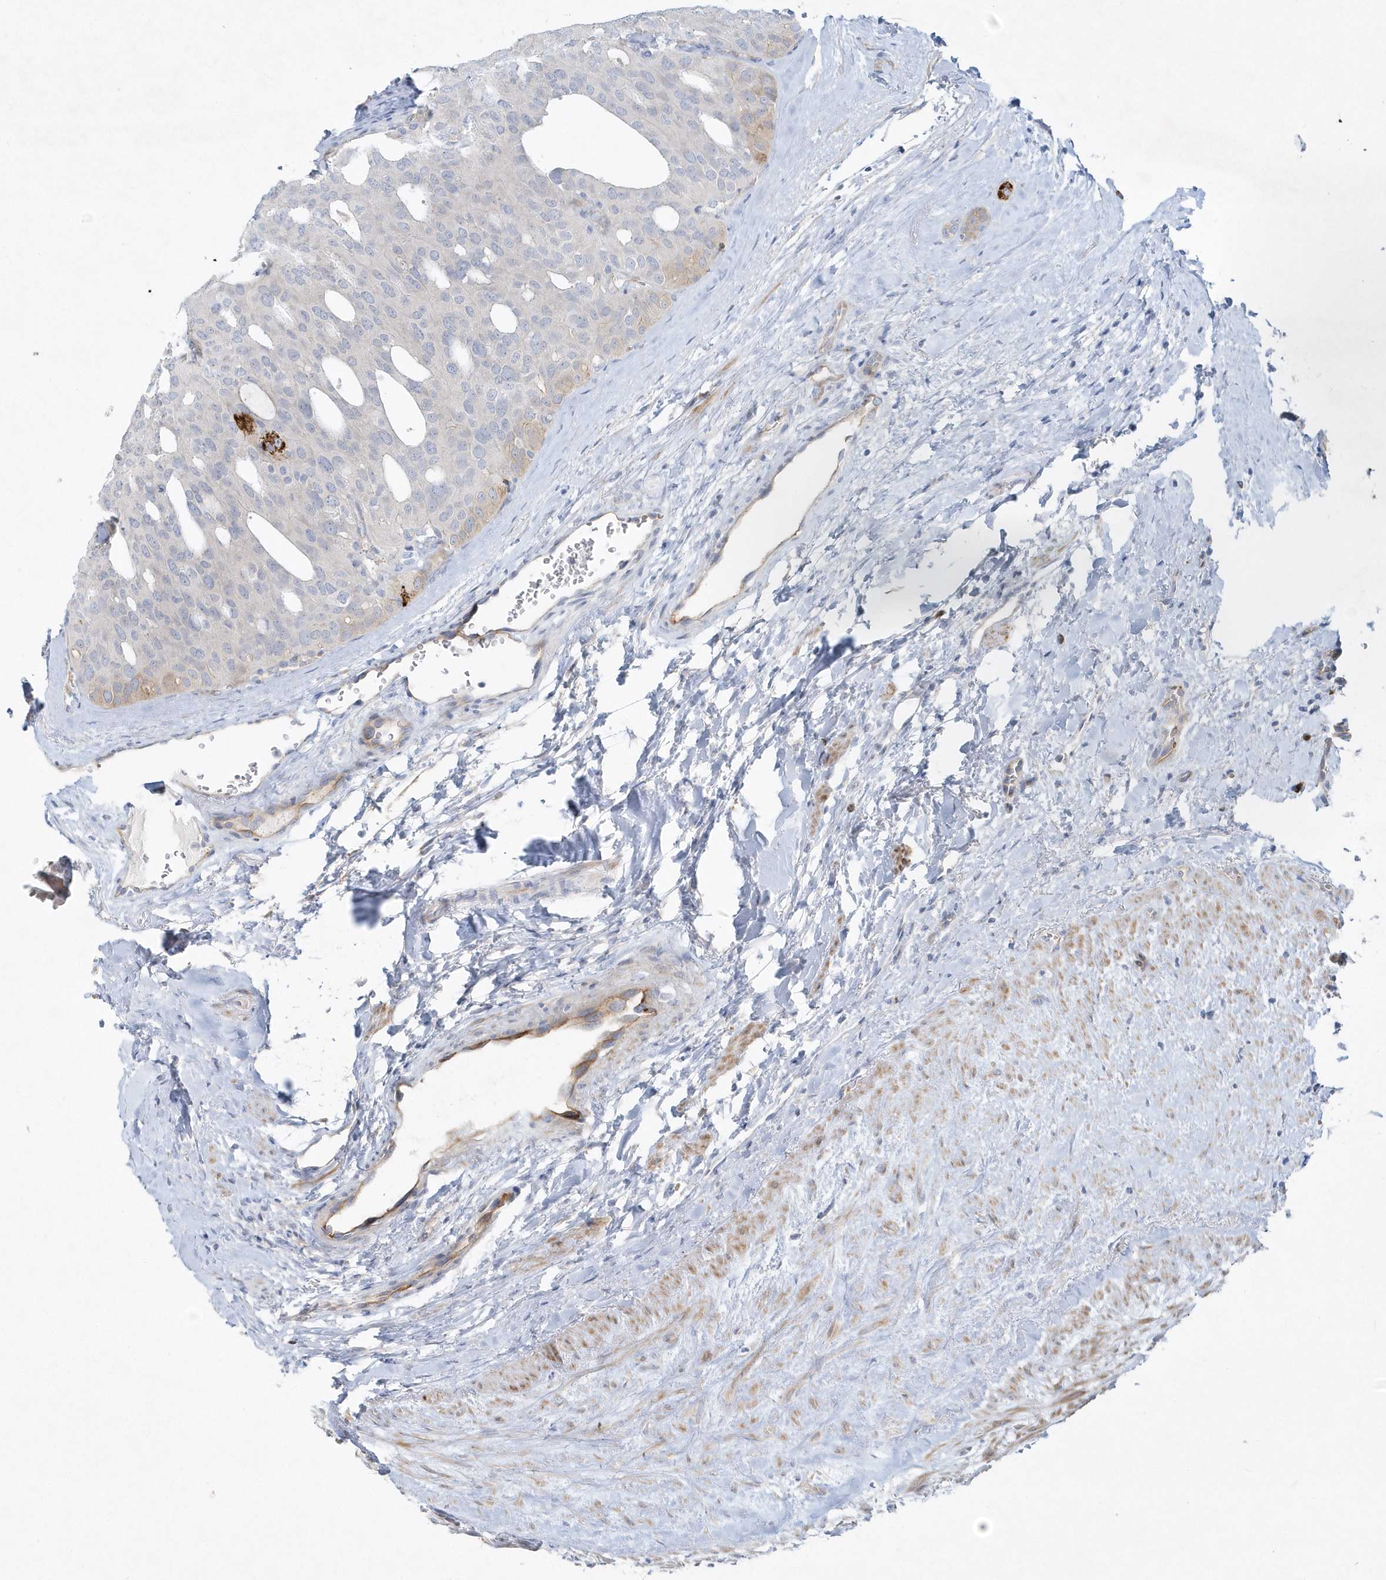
{"staining": {"intensity": "moderate", "quantity": "<25%", "location": "cytoplasmic/membranous"}, "tissue": "thyroid cancer", "cell_type": "Tumor cells", "image_type": "cancer", "snomed": [{"axis": "morphology", "description": "Follicular adenoma carcinoma, NOS"}, {"axis": "topography", "description": "Thyroid gland"}], "caption": "Immunohistochemical staining of human thyroid follicular adenoma carcinoma displays low levels of moderate cytoplasmic/membranous expression in about <25% of tumor cells.", "gene": "DNAH1", "patient": {"sex": "male", "age": 75}}